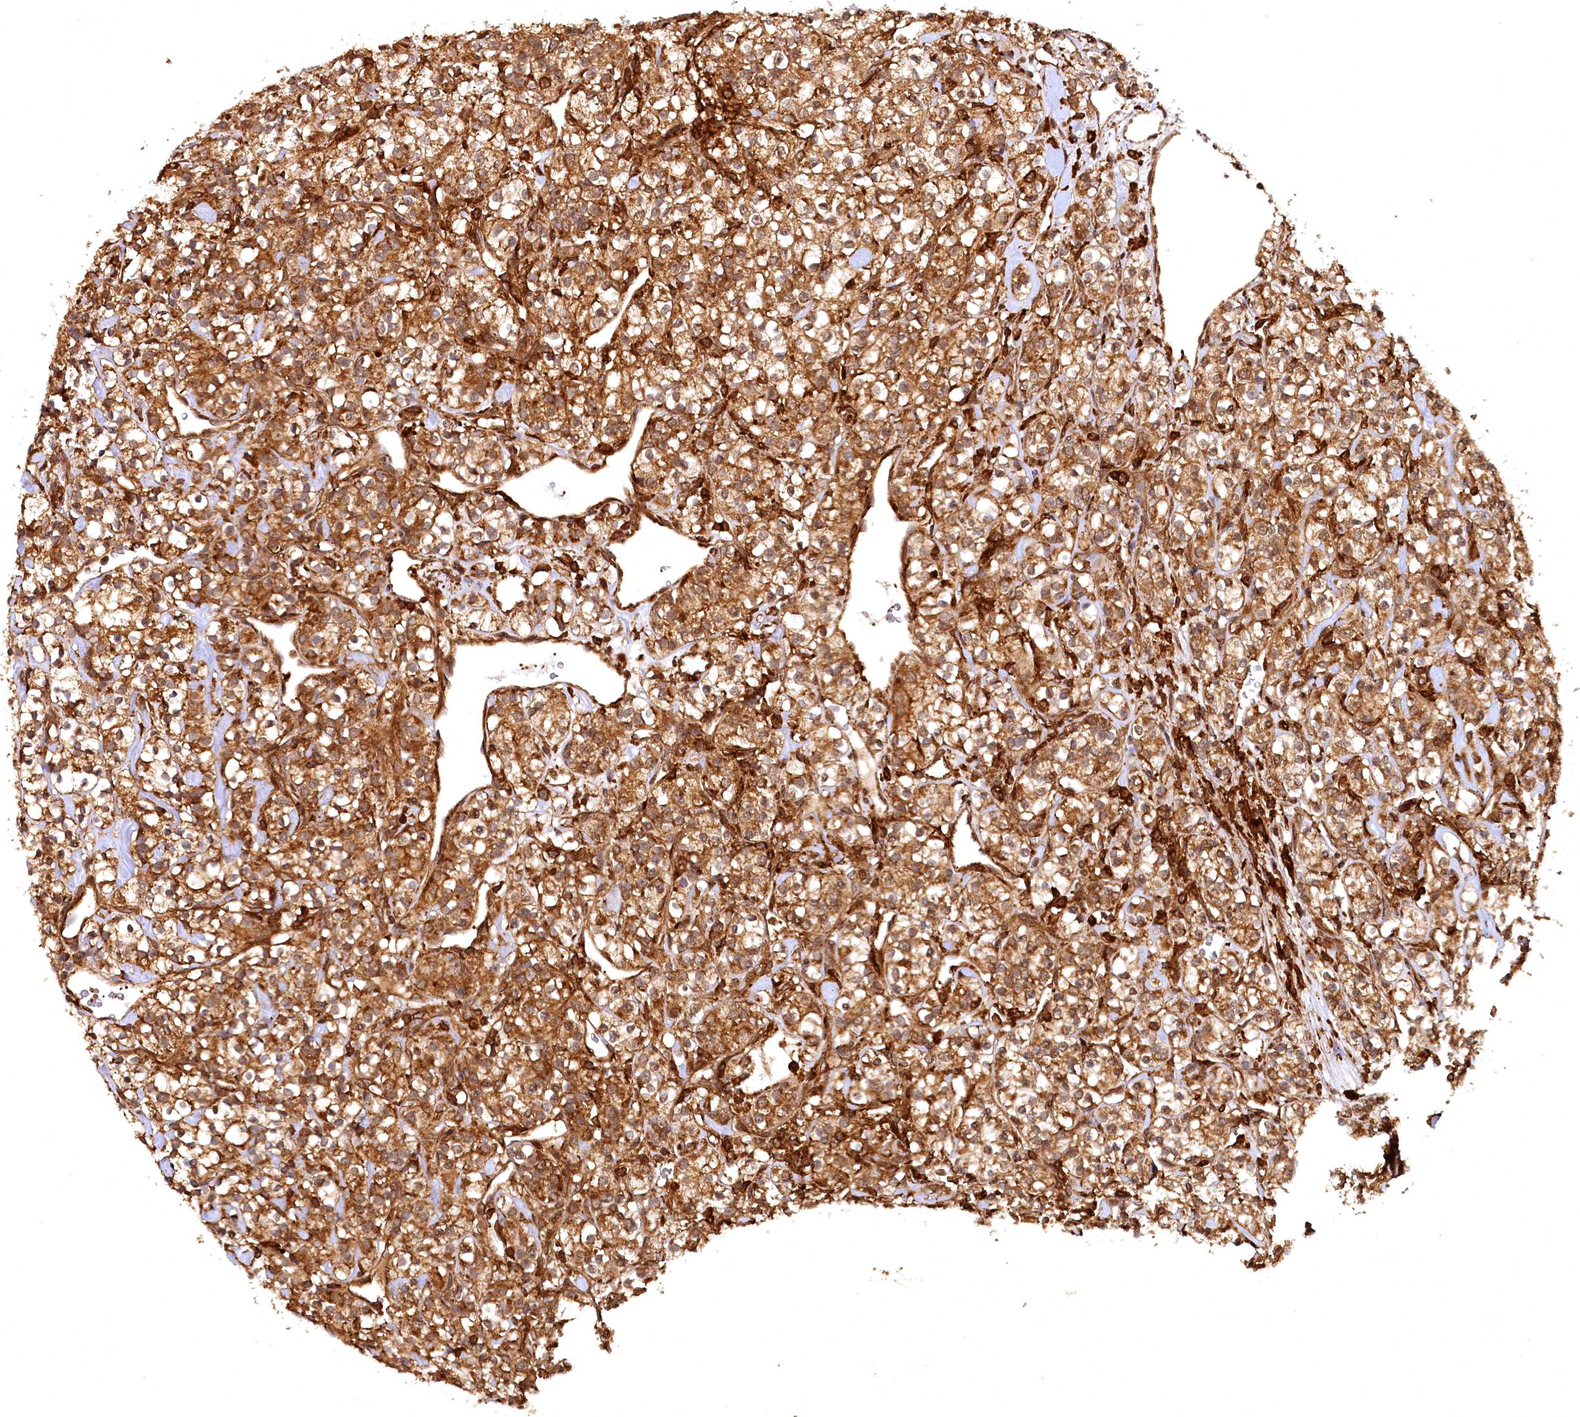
{"staining": {"intensity": "moderate", "quantity": ">75%", "location": "cytoplasmic/membranous"}, "tissue": "renal cancer", "cell_type": "Tumor cells", "image_type": "cancer", "snomed": [{"axis": "morphology", "description": "Adenocarcinoma, NOS"}, {"axis": "topography", "description": "Kidney"}], "caption": "Immunohistochemistry (IHC) histopathology image of human adenocarcinoma (renal) stained for a protein (brown), which demonstrates medium levels of moderate cytoplasmic/membranous expression in approximately >75% of tumor cells.", "gene": "STUB1", "patient": {"sex": "male", "age": 77}}